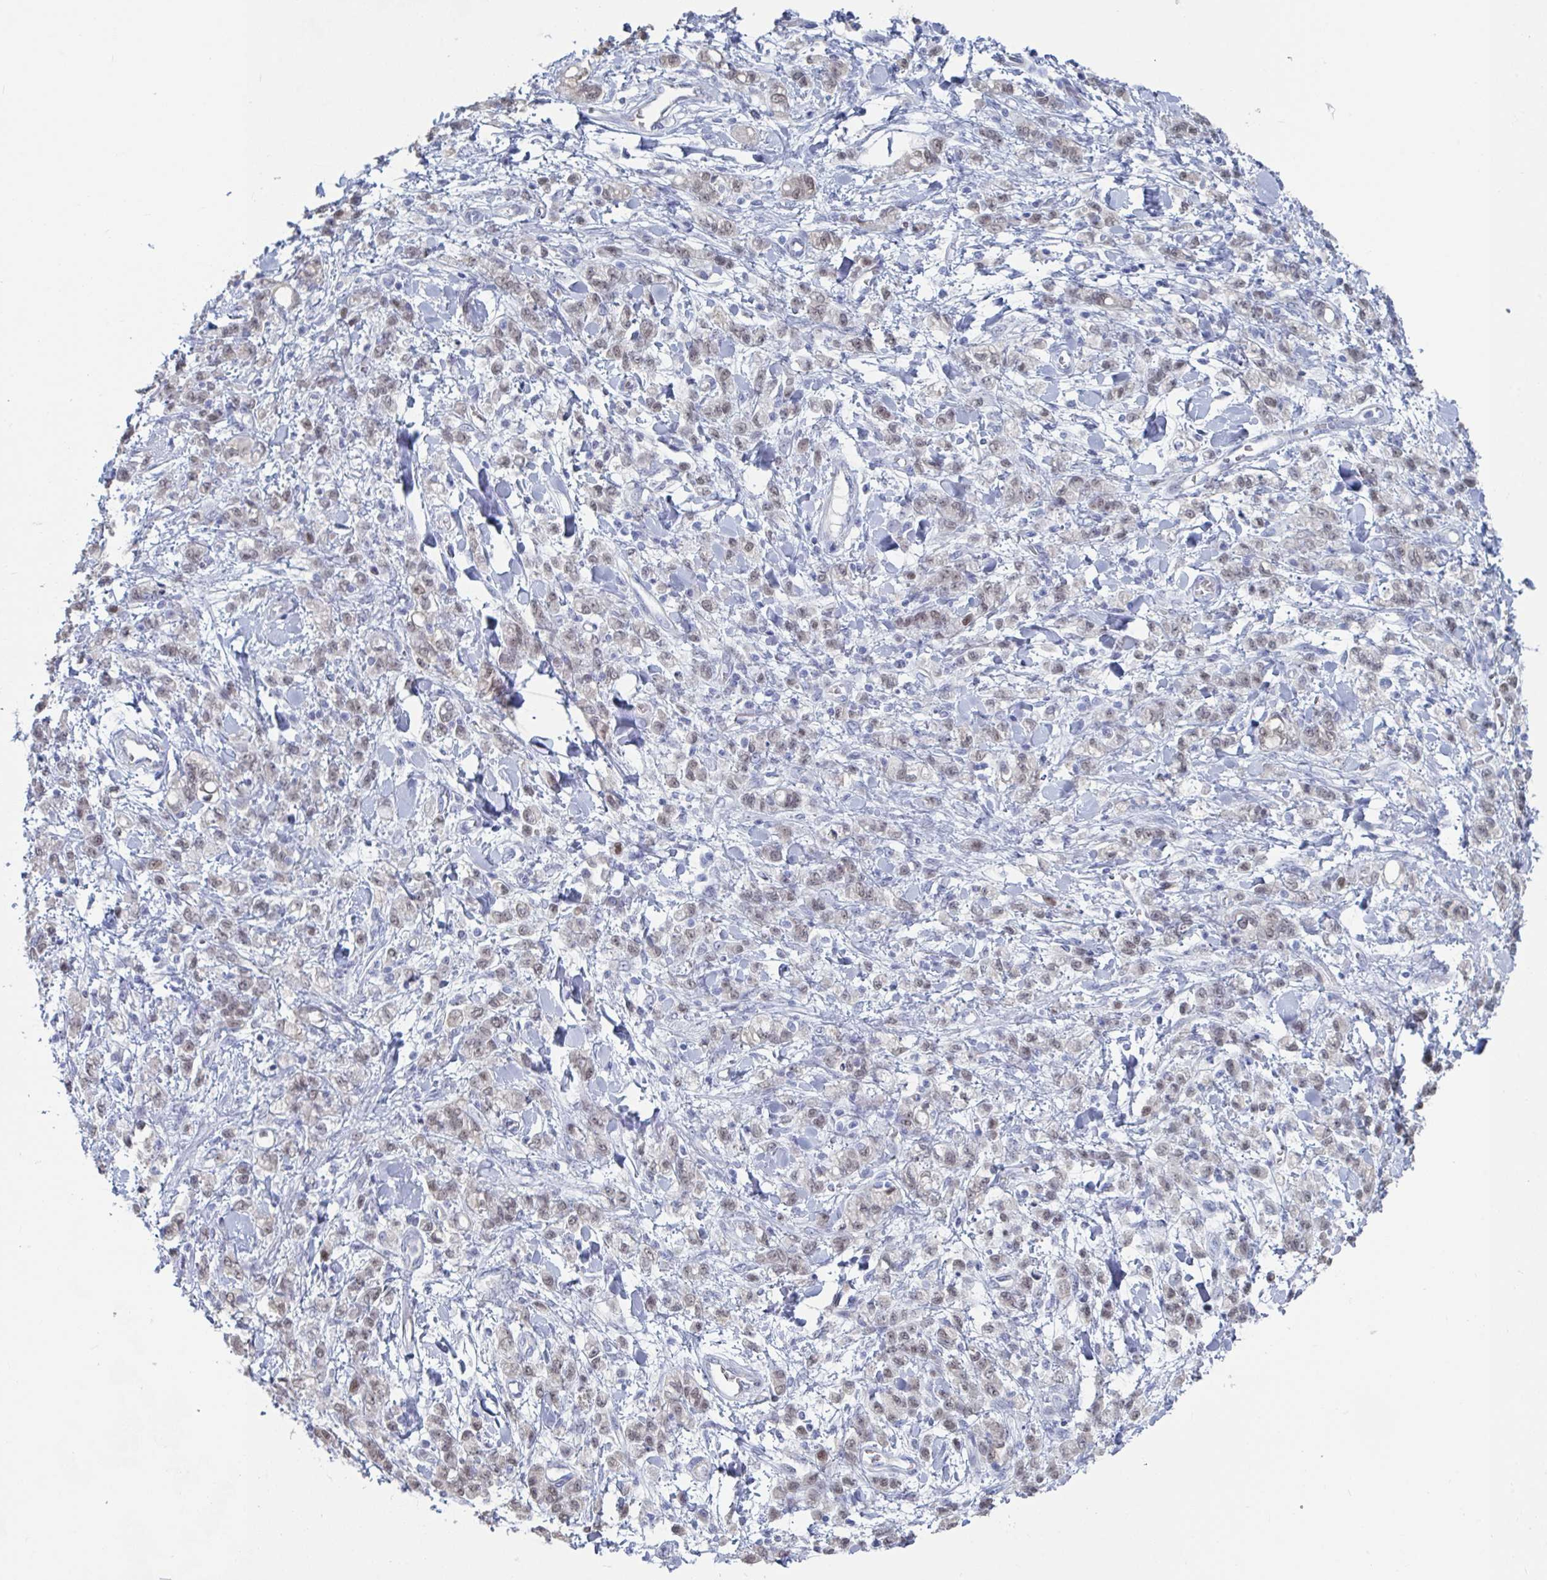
{"staining": {"intensity": "weak", "quantity": "25%-75%", "location": "nuclear"}, "tissue": "stomach cancer", "cell_type": "Tumor cells", "image_type": "cancer", "snomed": [{"axis": "morphology", "description": "Adenocarcinoma, NOS"}, {"axis": "topography", "description": "Stomach"}], "caption": "High-power microscopy captured an immunohistochemistry (IHC) micrograph of stomach cancer, revealing weak nuclear expression in approximately 25%-75% of tumor cells.", "gene": "FOXA1", "patient": {"sex": "male", "age": 77}}